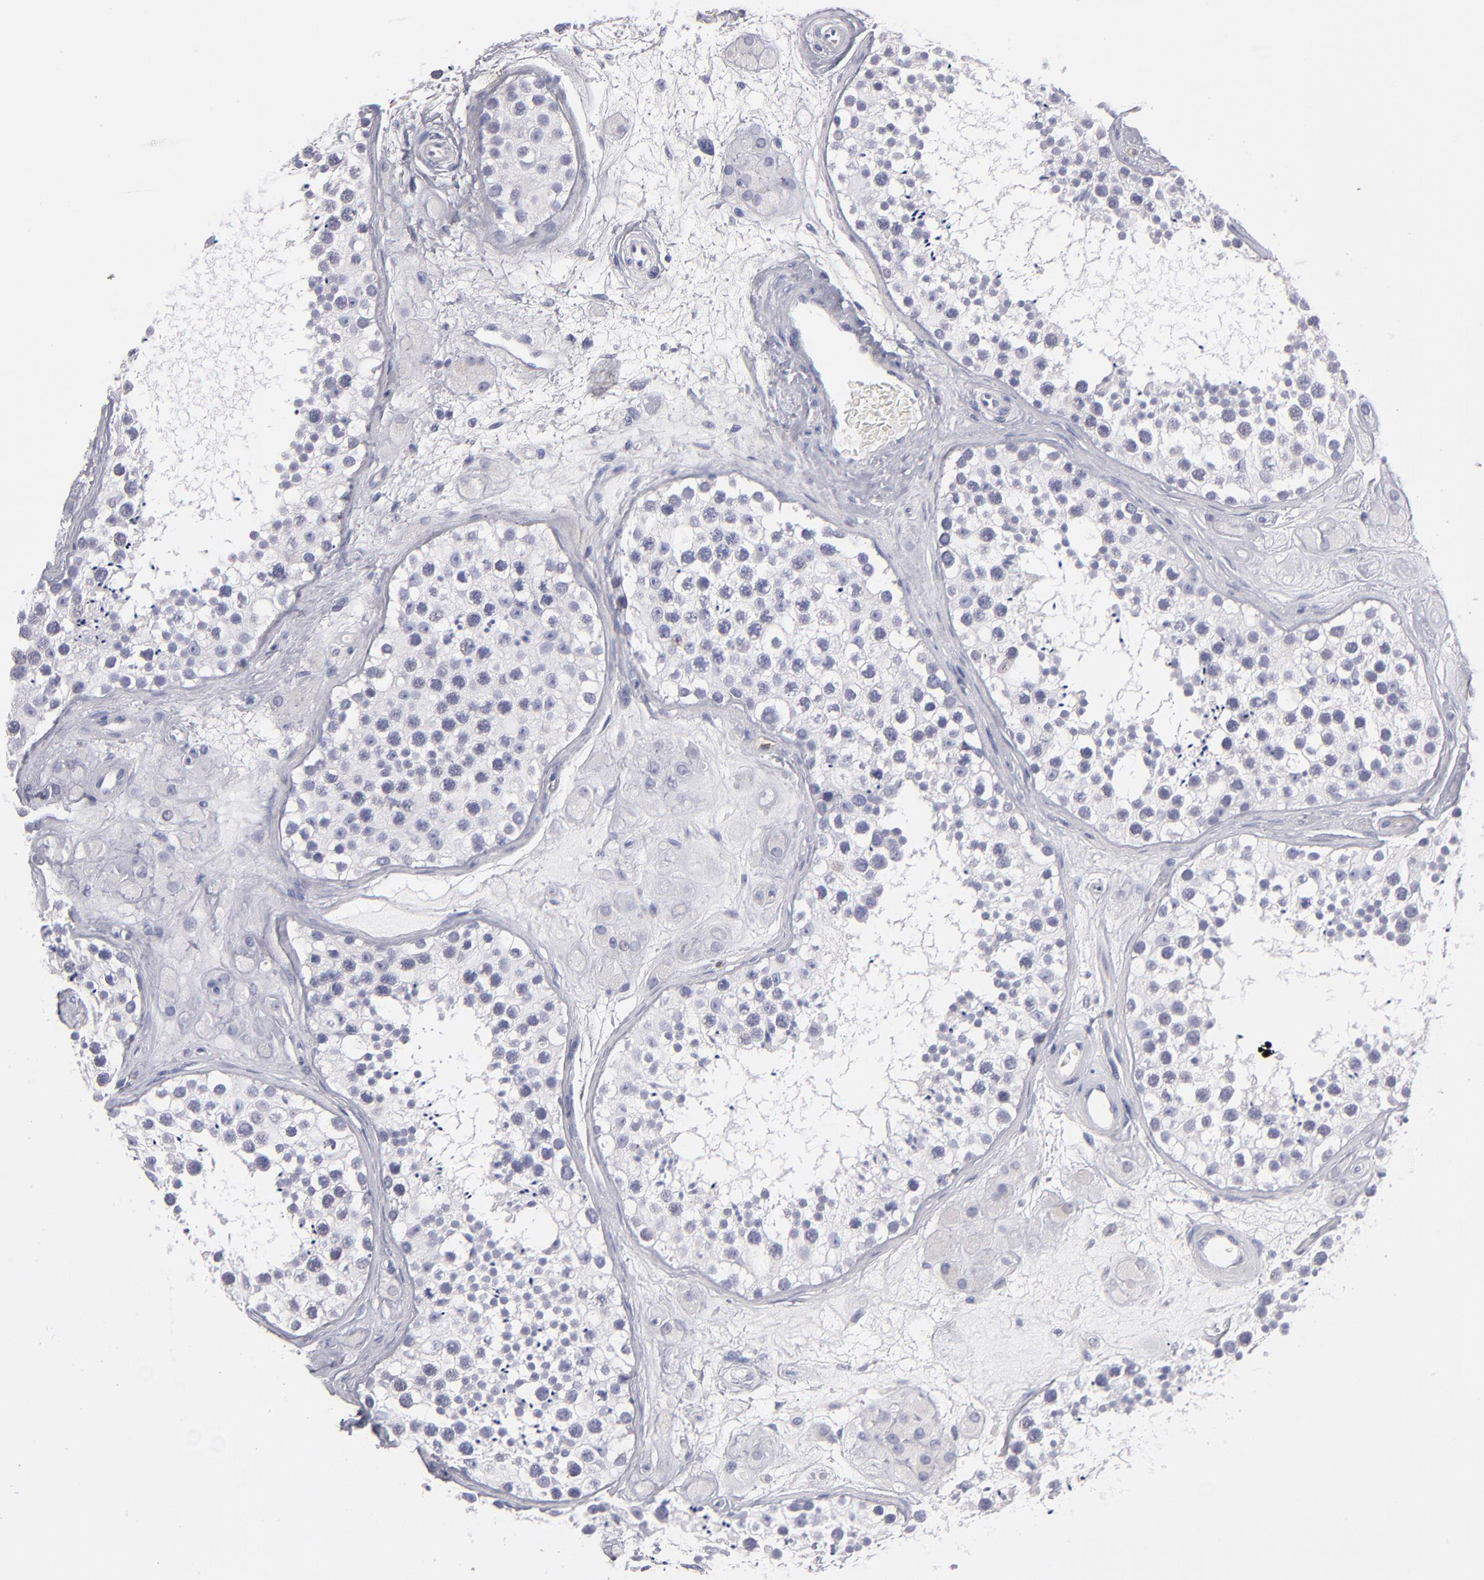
{"staining": {"intensity": "negative", "quantity": "none", "location": "none"}, "tissue": "testis", "cell_type": "Cells in seminiferous ducts", "image_type": "normal", "snomed": [{"axis": "morphology", "description": "Normal tissue, NOS"}, {"axis": "topography", "description": "Testis"}], "caption": "IHC image of normal testis: testis stained with DAB displays no significant protein positivity in cells in seminiferous ducts. (DAB (3,3'-diaminobenzidine) immunohistochemistry, high magnification).", "gene": "PLVAP", "patient": {"sex": "male", "age": 38}}